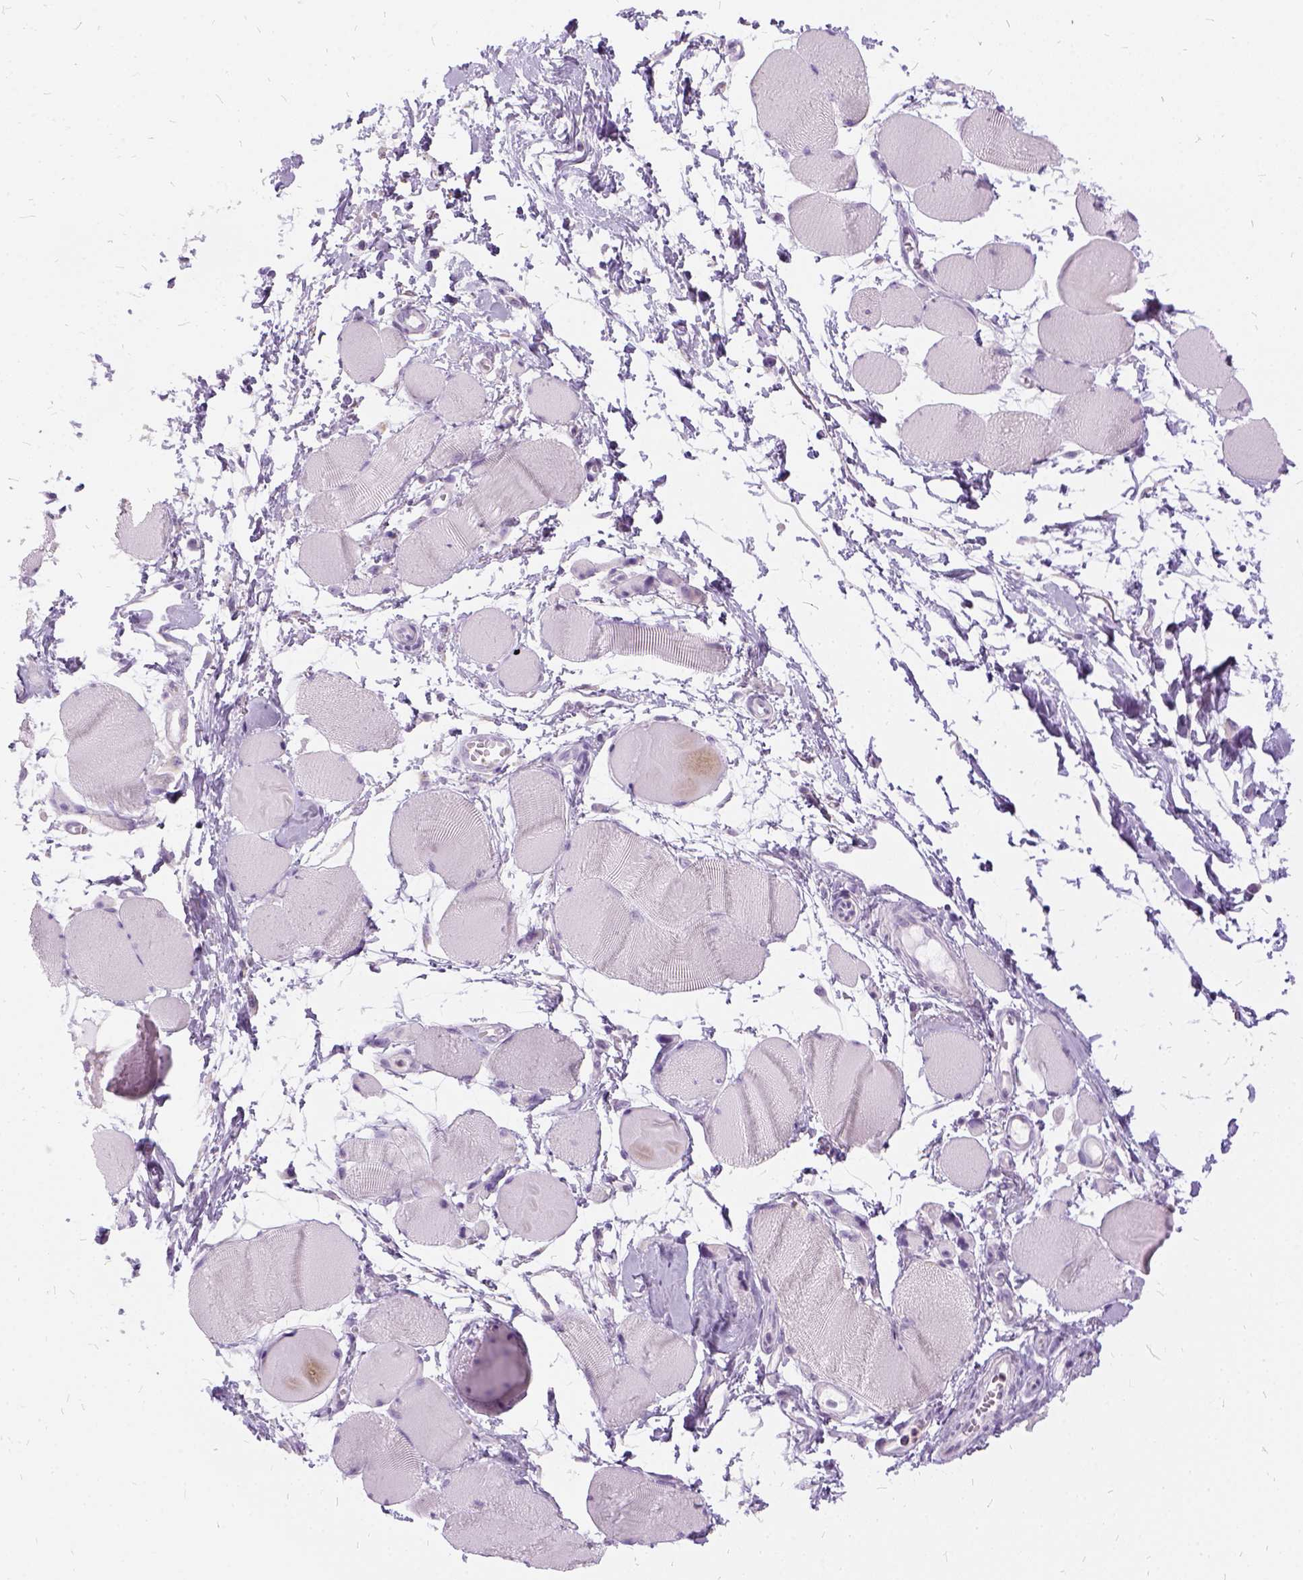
{"staining": {"intensity": "negative", "quantity": "none", "location": "none"}, "tissue": "skeletal muscle", "cell_type": "Myocytes", "image_type": "normal", "snomed": [{"axis": "morphology", "description": "Normal tissue, NOS"}, {"axis": "topography", "description": "Skeletal muscle"}], "caption": "The histopathology image reveals no staining of myocytes in unremarkable skeletal muscle. (Stains: DAB (3,3'-diaminobenzidine) IHC with hematoxylin counter stain, Microscopy: brightfield microscopy at high magnification).", "gene": "FDX1", "patient": {"sex": "female", "age": 75}}